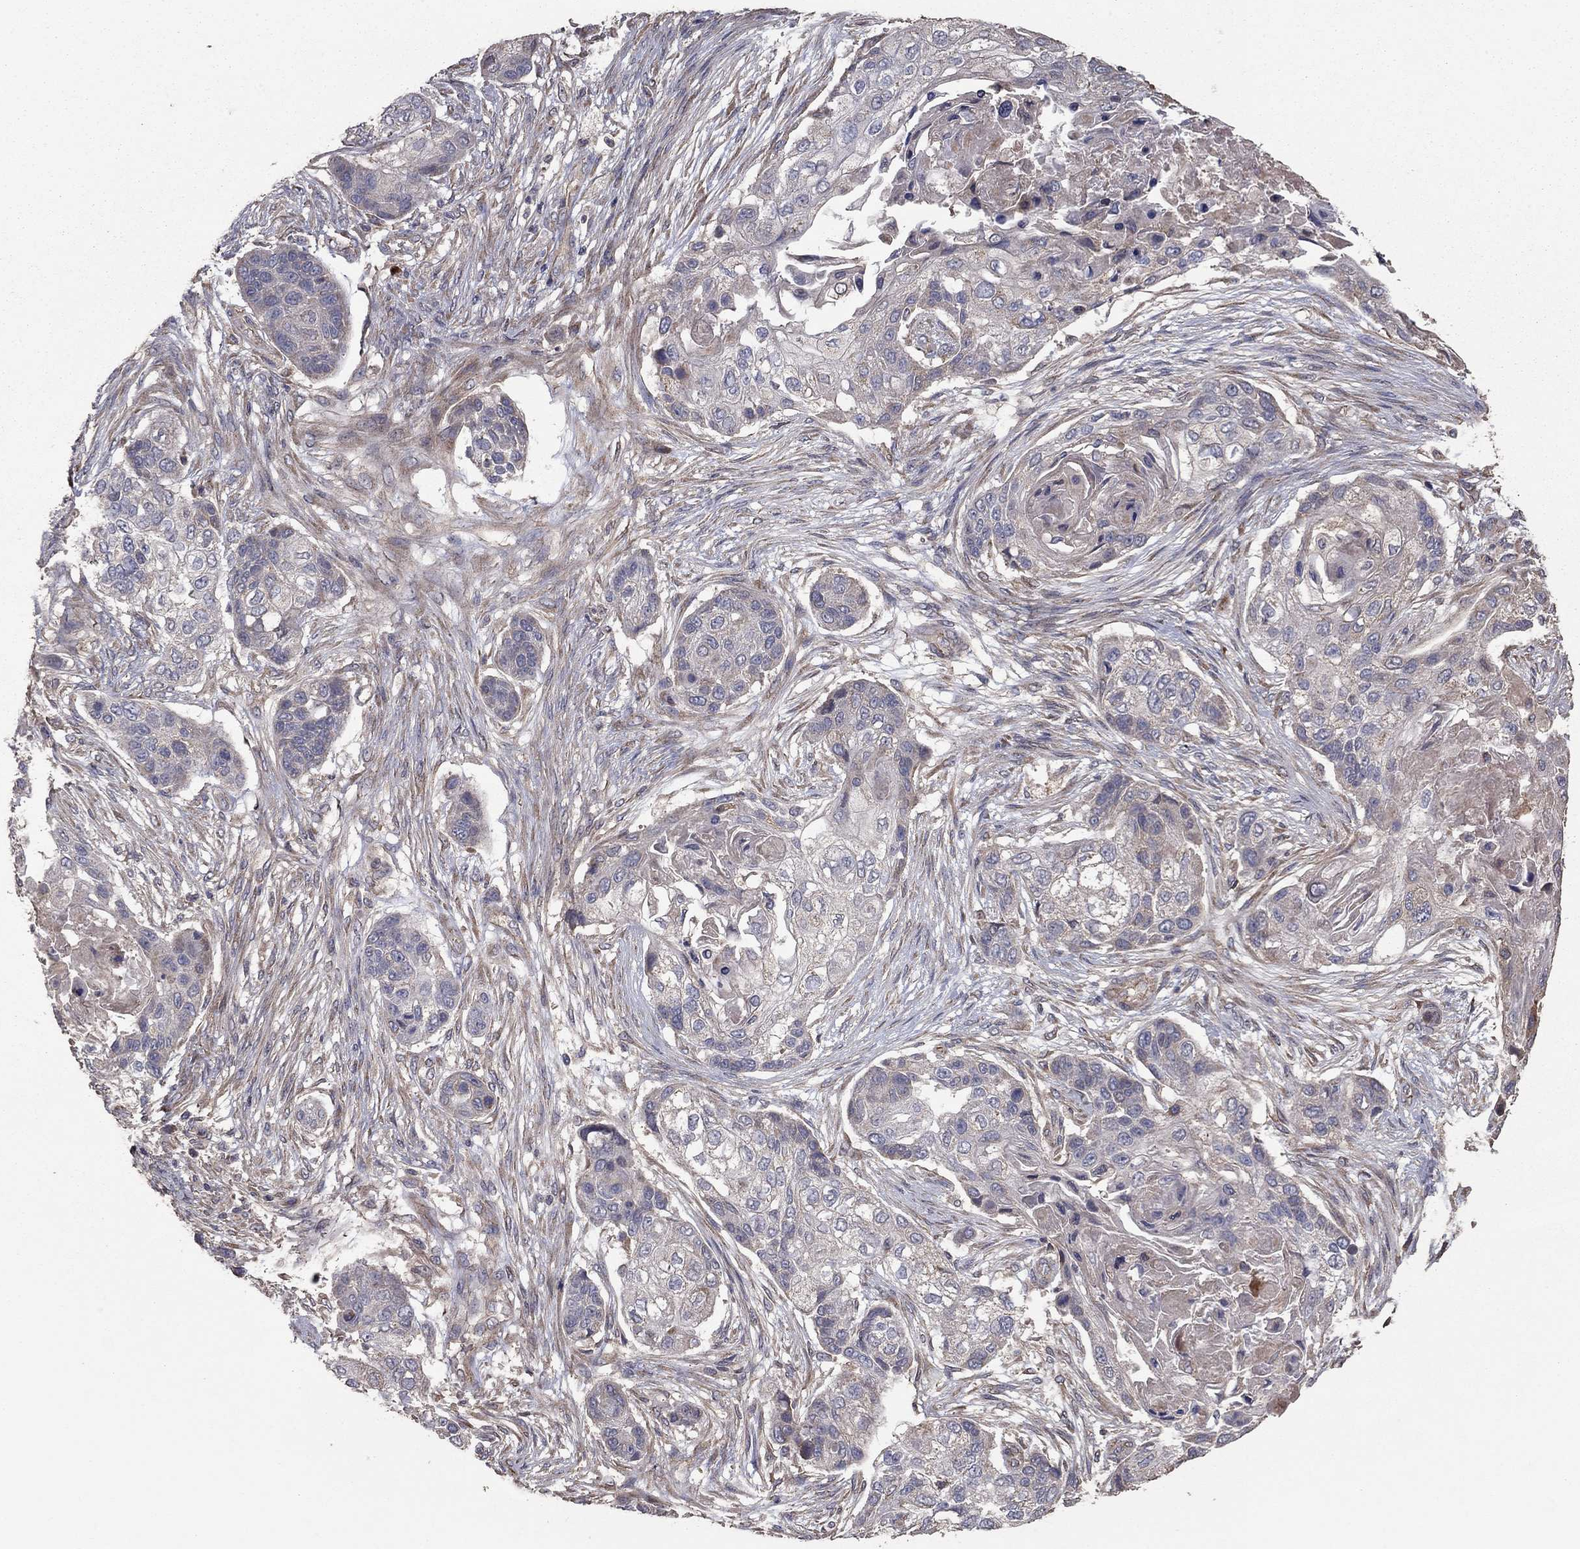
{"staining": {"intensity": "negative", "quantity": "none", "location": "none"}, "tissue": "lung cancer", "cell_type": "Tumor cells", "image_type": "cancer", "snomed": [{"axis": "morphology", "description": "Squamous cell carcinoma, NOS"}, {"axis": "topography", "description": "Lung"}], "caption": "Tumor cells show no significant expression in lung squamous cell carcinoma. Brightfield microscopy of immunohistochemistry (IHC) stained with DAB (3,3'-diaminobenzidine) (brown) and hematoxylin (blue), captured at high magnification.", "gene": "FLT4", "patient": {"sex": "male", "age": 69}}